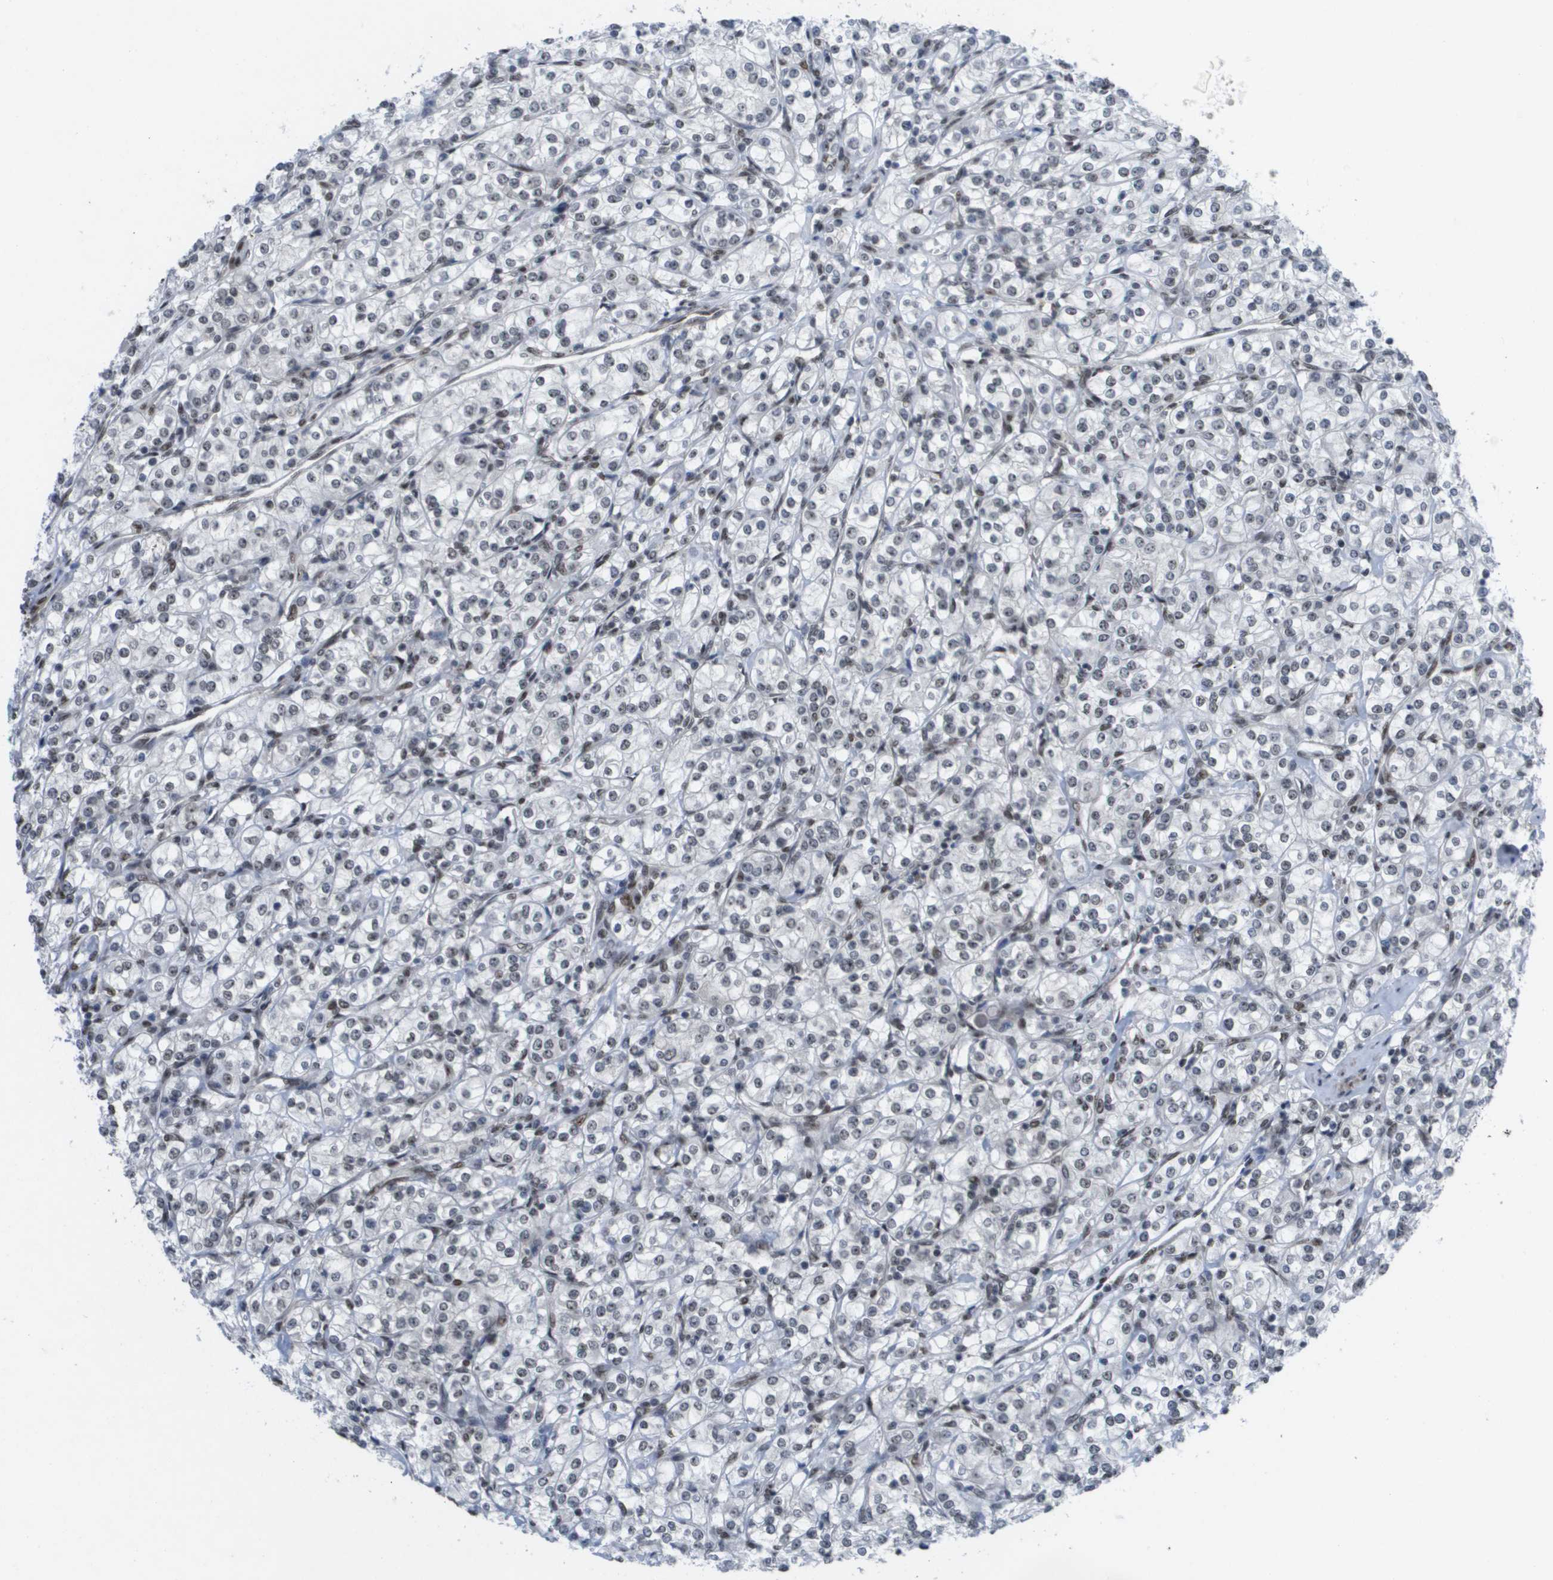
{"staining": {"intensity": "weak", "quantity": "<25%", "location": "nuclear"}, "tissue": "renal cancer", "cell_type": "Tumor cells", "image_type": "cancer", "snomed": [{"axis": "morphology", "description": "Adenocarcinoma, NOS"}, {"axis": "topography", "description": "Kidney"}], "caption": "The photomicrograph exhibits no staining of tumor cells in renal cancer. (Stains: DAB (3,3'-diaminobenzidine) immunohistochemistry with hematoxylin counter stain, Microscopy: brightfield microscopy at high magnification).", "gene": "CDT1", "patient": {"sex": "male", "age": 77}}